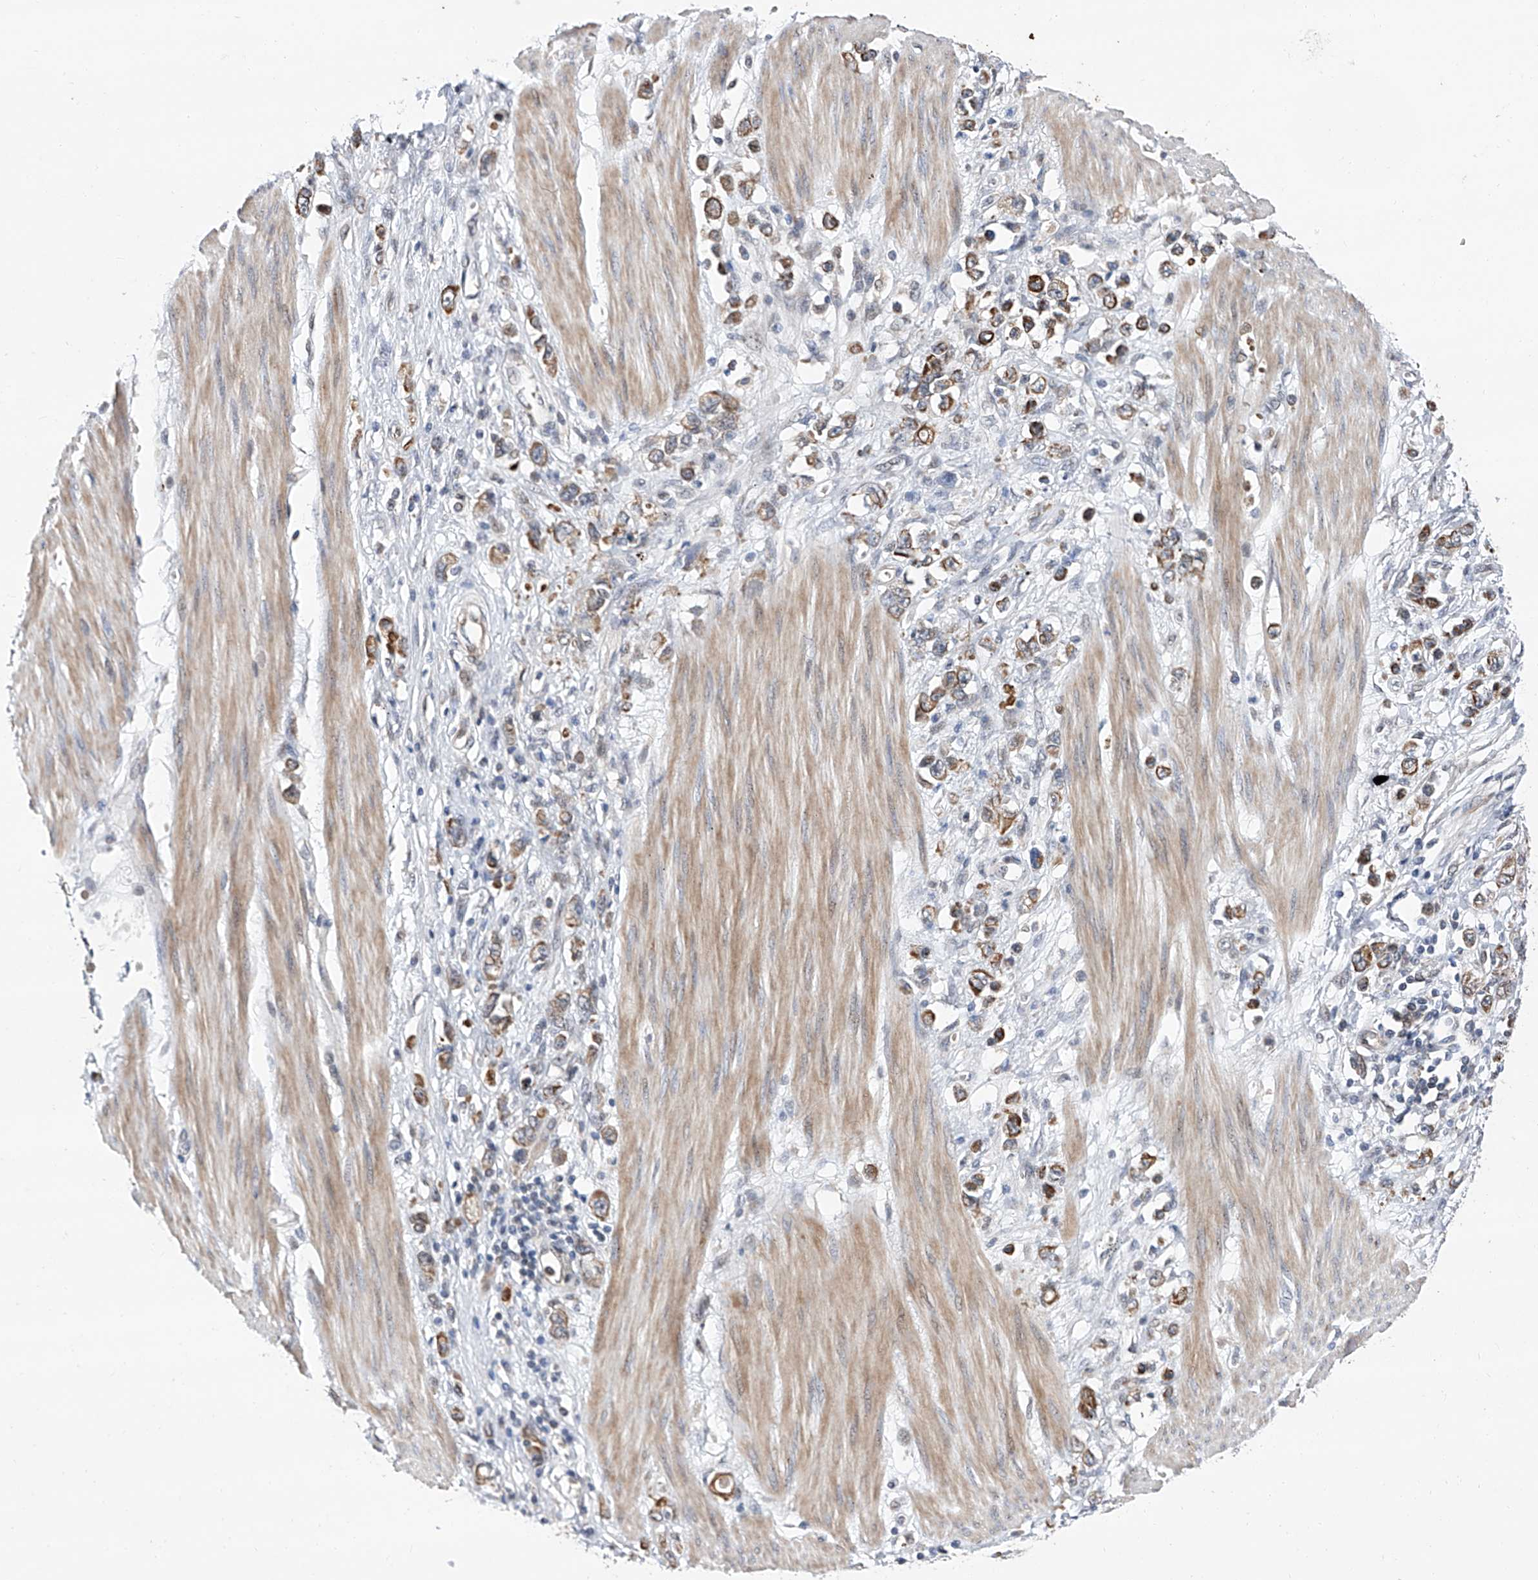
{"staining": {"intensity": "moderate", "quantity": ">75%", "location": "cytoplasmic/membranous"}, "tissue": "stomach cancer", "cell_type": "Tumor cells", "image_type": "cancer", "snomed": [{"axis": "morphology", "description": "Adenocarcinoma, NOS"}, {"axis": "topography", "description": "Stomach"}], "caption": "Protein expression analysis of stomach cancer reveals moderate cytoplasmic/membranous staining in approximately >75% of tumor cells. The protein is stained brown, and the nuclei are stained in blue (DAB (3,3'-diaminobenzidine) IHC with brightfield microscopy, high magnification).", "gene": "FARP2", "patient": {"sex": "female", "age": 76}}